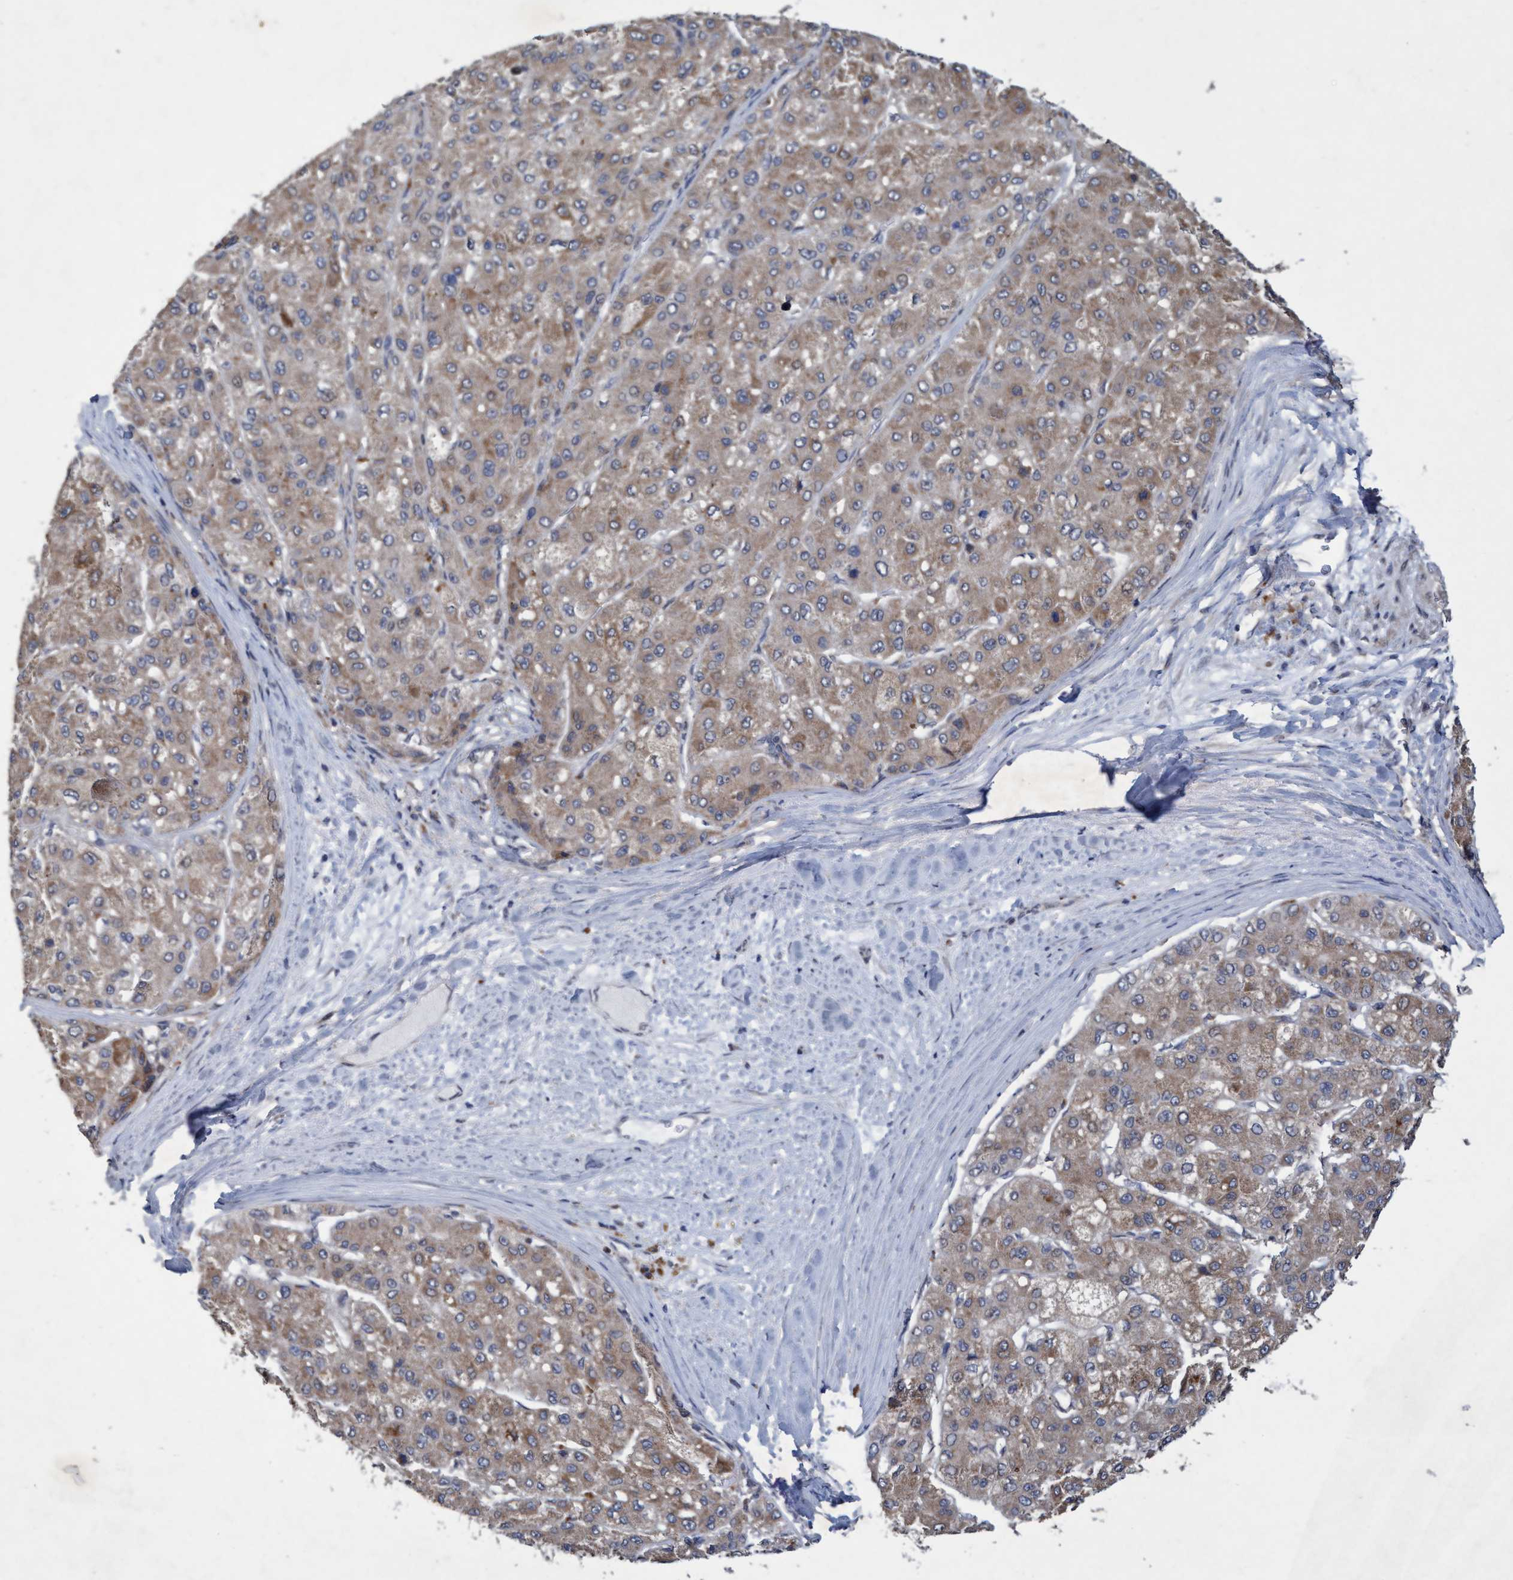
{"staining": {"intensity": "weak", "quantity": ">75%", "location": "cytoplasmic/membranous"}, "tissue": "liver cancer", "cell_type": "Tumor cells", "image_type": "cancer", "snomed": [{"axis": "morphology", "description": "Carcinoma, Hepatocellular, NOS"}, {"axis": "topography", "description": "Liver"}], "caption": "A histopathology image of liver cancer stained for a protein shows weak cytoplasmic/membranous brown staining in tumor cells.", "gene": "ZNF677", "patient": {"sex": "male", "age": 80}}